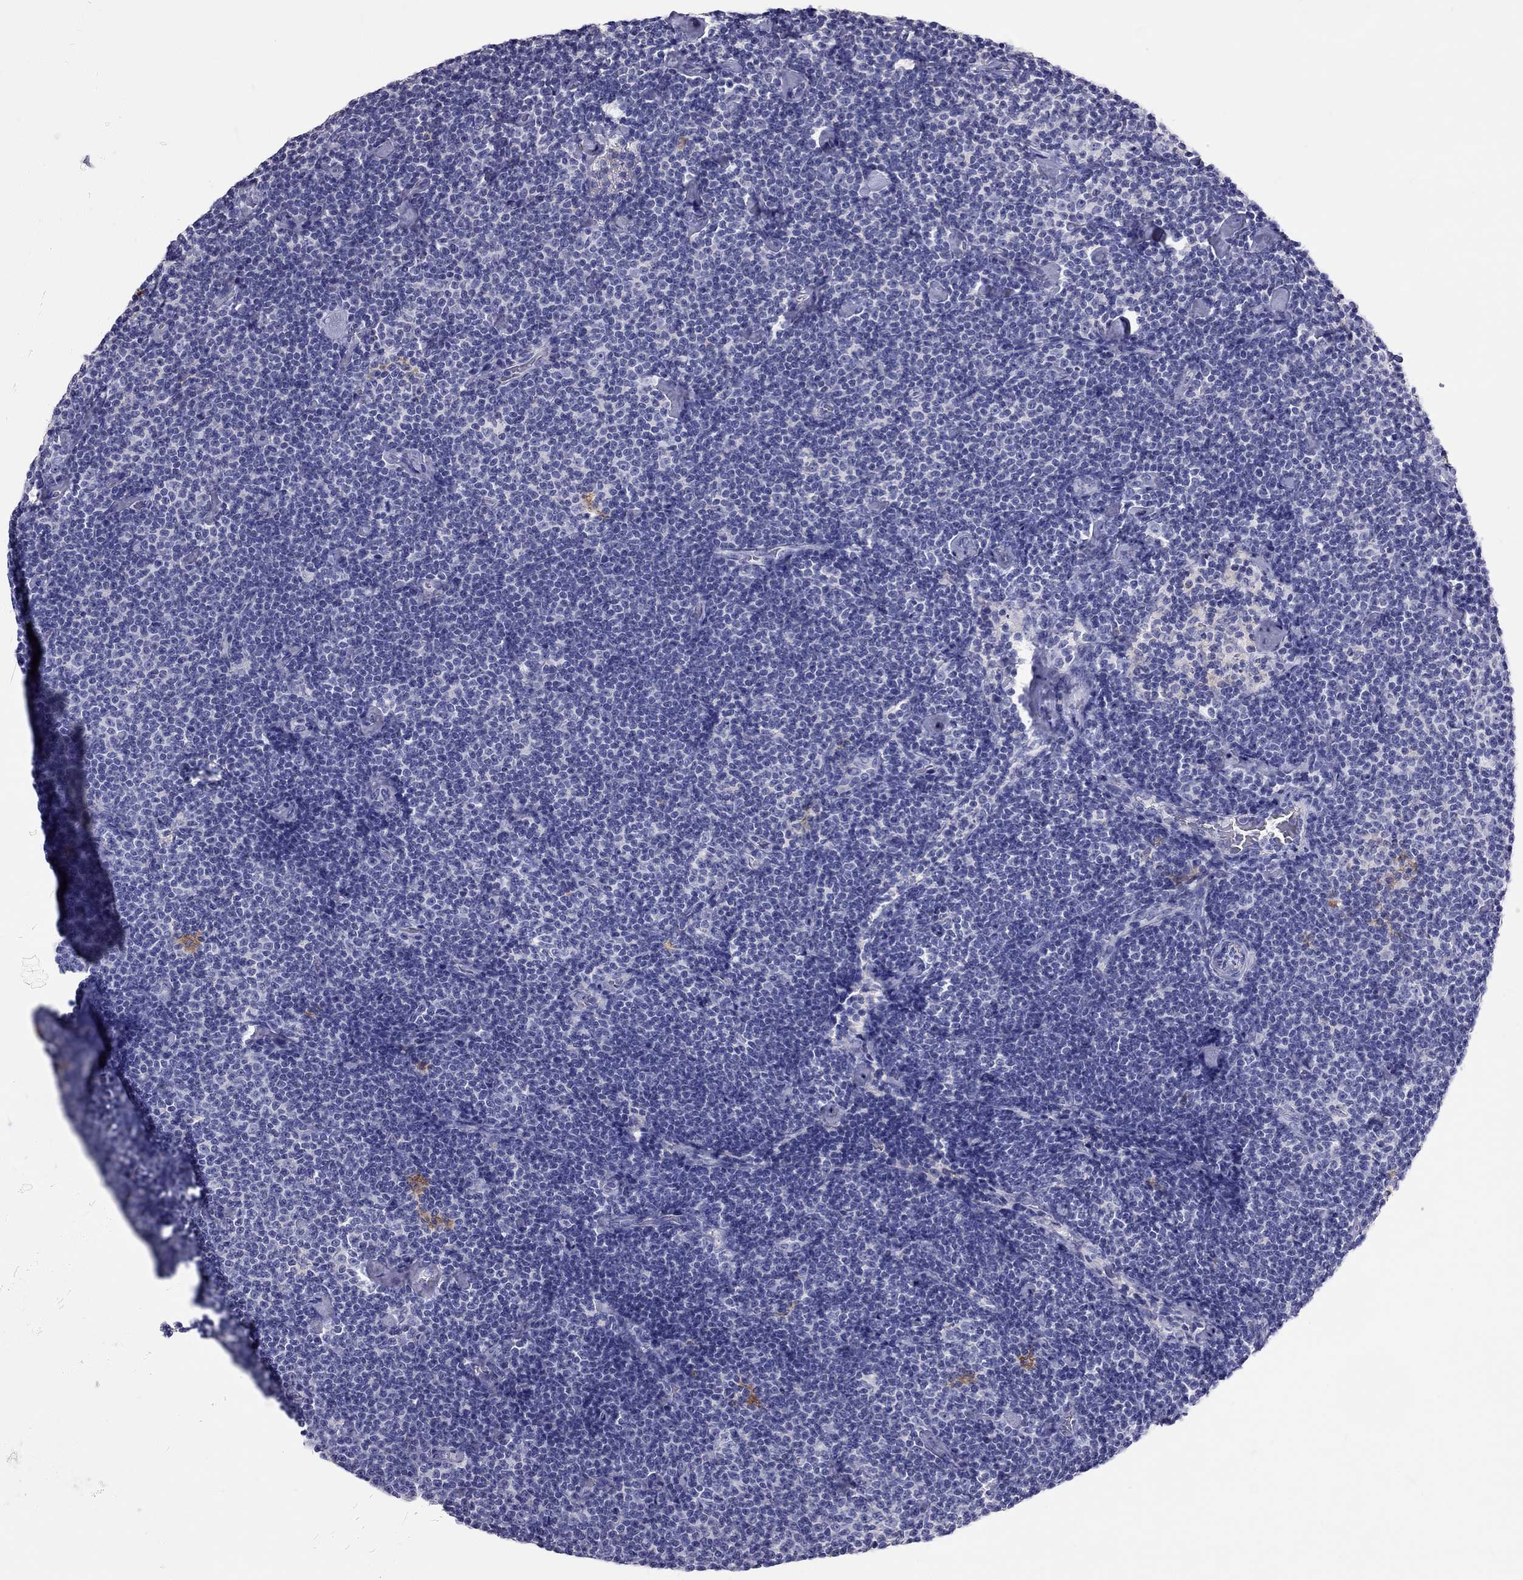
{"staining": {"intensity": "negative", "quantity": "none", "location": "none"}, "tissue": "lymphoma", "cell_type": "Tumor cells", "image_type": "cancer", "snomed": [{"axis": "morphology", "description": "Malignant lymphoma, non-Hodgkin's type, Low grade"}, {"axis": "topography", "description": "Lymph node"}], "caption": "Immunohistochemistry (IHC) image of lymphoma stained for a protein (brown), which demonstrates no expression in tumor cells.", "gene": "CALHM1", "patient": {"sex": "male", "age": 81}}